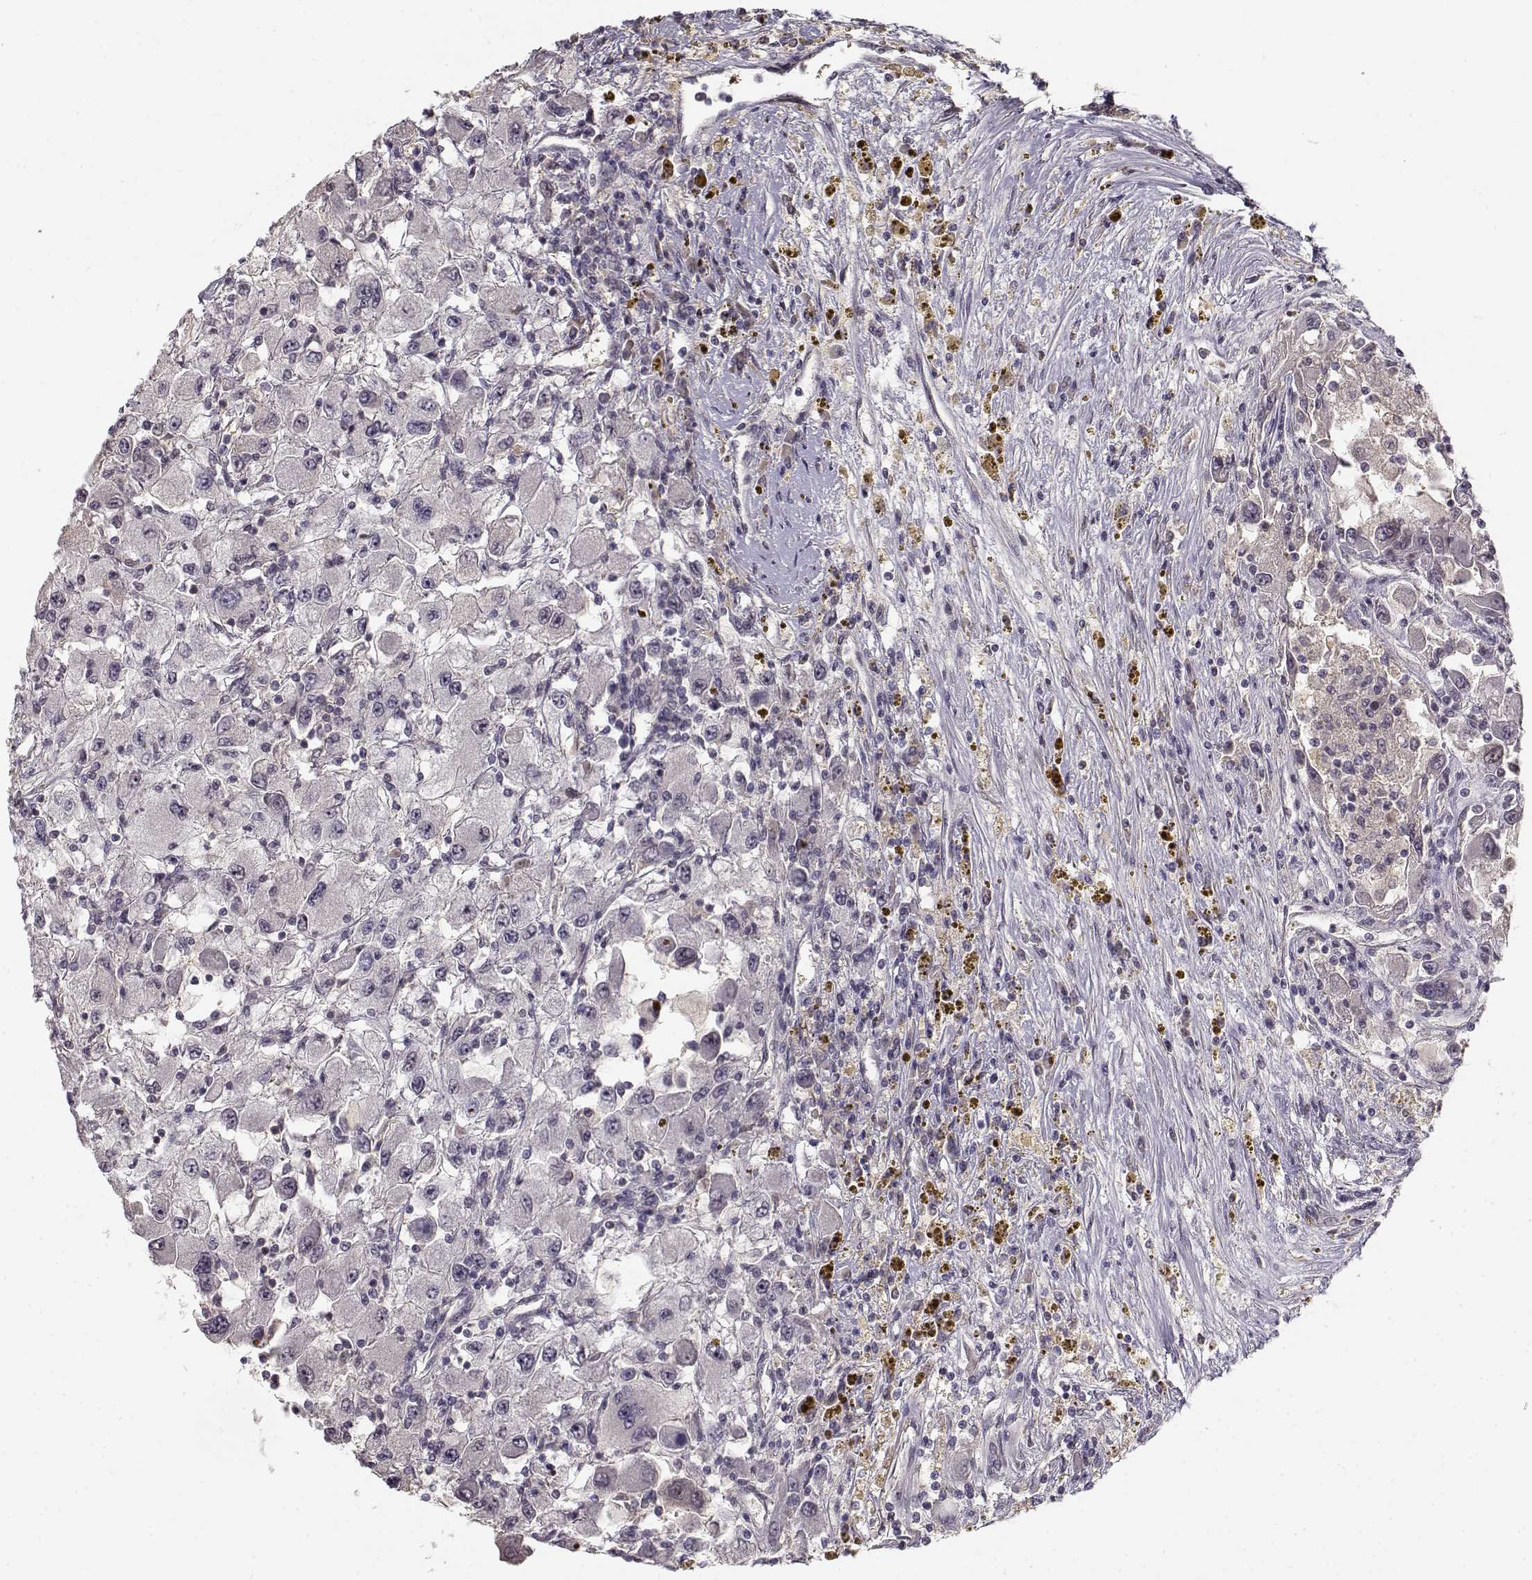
{"staining": {"intensity": "negative", "quantity": "none", "location": "none"}, "tissue": "renal cancer", "cell_type": "Tumor cells", "image_type": "cancer", "snomed": [{"axis": "morphology", "description": "Adenocarcinoma, NOS"}, {"axis": "topography", "description": "Kidney"}], "caption": "This is an immunohistochemistry (IHC) micrograph of human renal cancer. There is no staining in tumor cells.", "gene": "RGS9BP", "patient": {"sex": "female", "age": 67}}